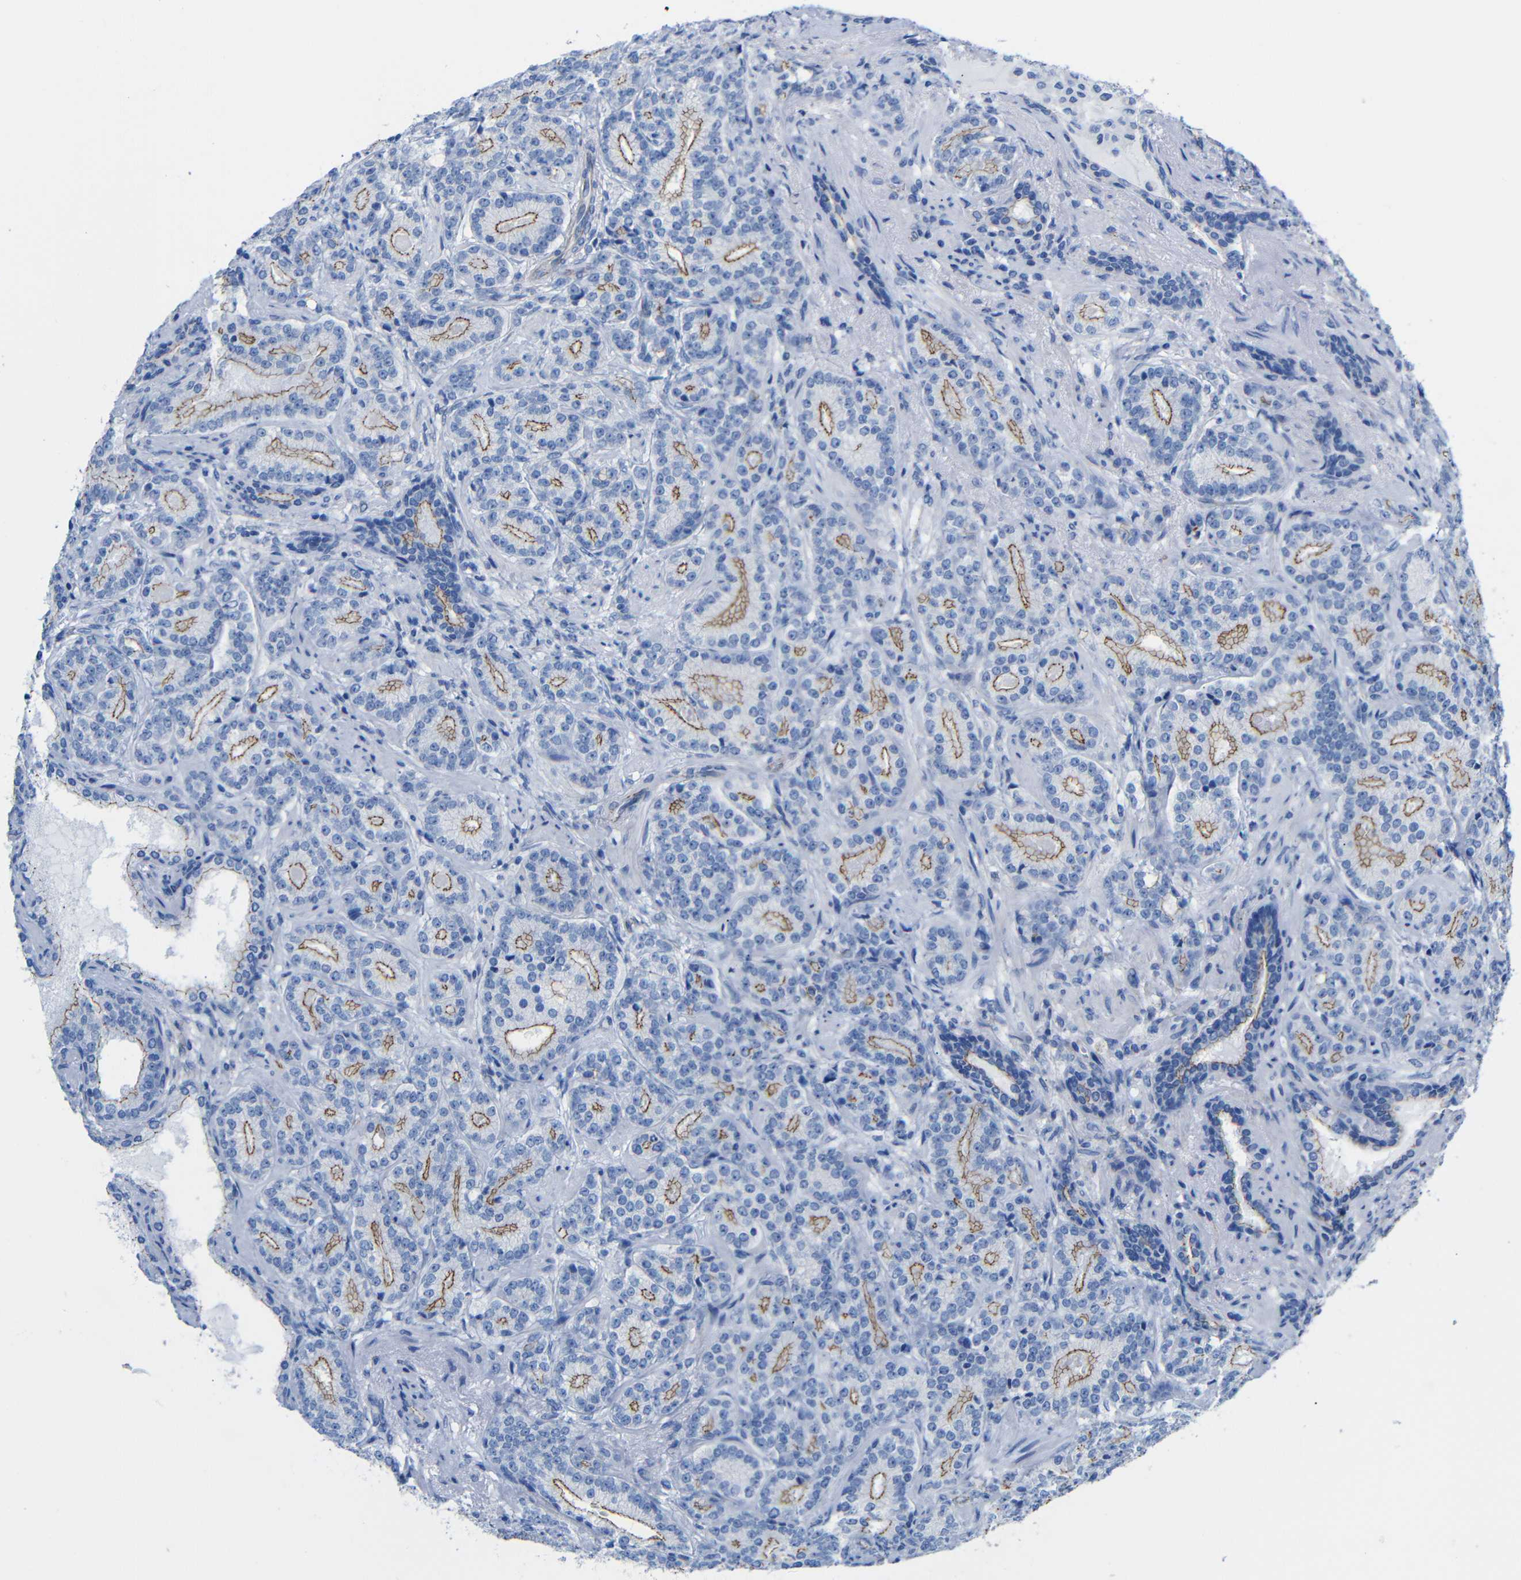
{"staining": {"intensity": "moderate", "quantity": "25%-75%", "location": "cytoplasmic/membranous"}, "tissue": "prostate cancer", "cell_type": "Tumor cells", "image_type": "cancer", "snomed": [{"axis": "morphology", "description": "Adenocarcinoma, High grade"}, {"axis": "topography", "description": "Prostate"}], "caption": "Prostate cancer stained with DAB (3,3'-diaminobenzidine) IHC displays medium levels of moderate cytoplasmic/membranous staining in about 25%-75% of tumor cells.", "gene": "CGNL1", "patient": {"sex": "male", "age": 61}}